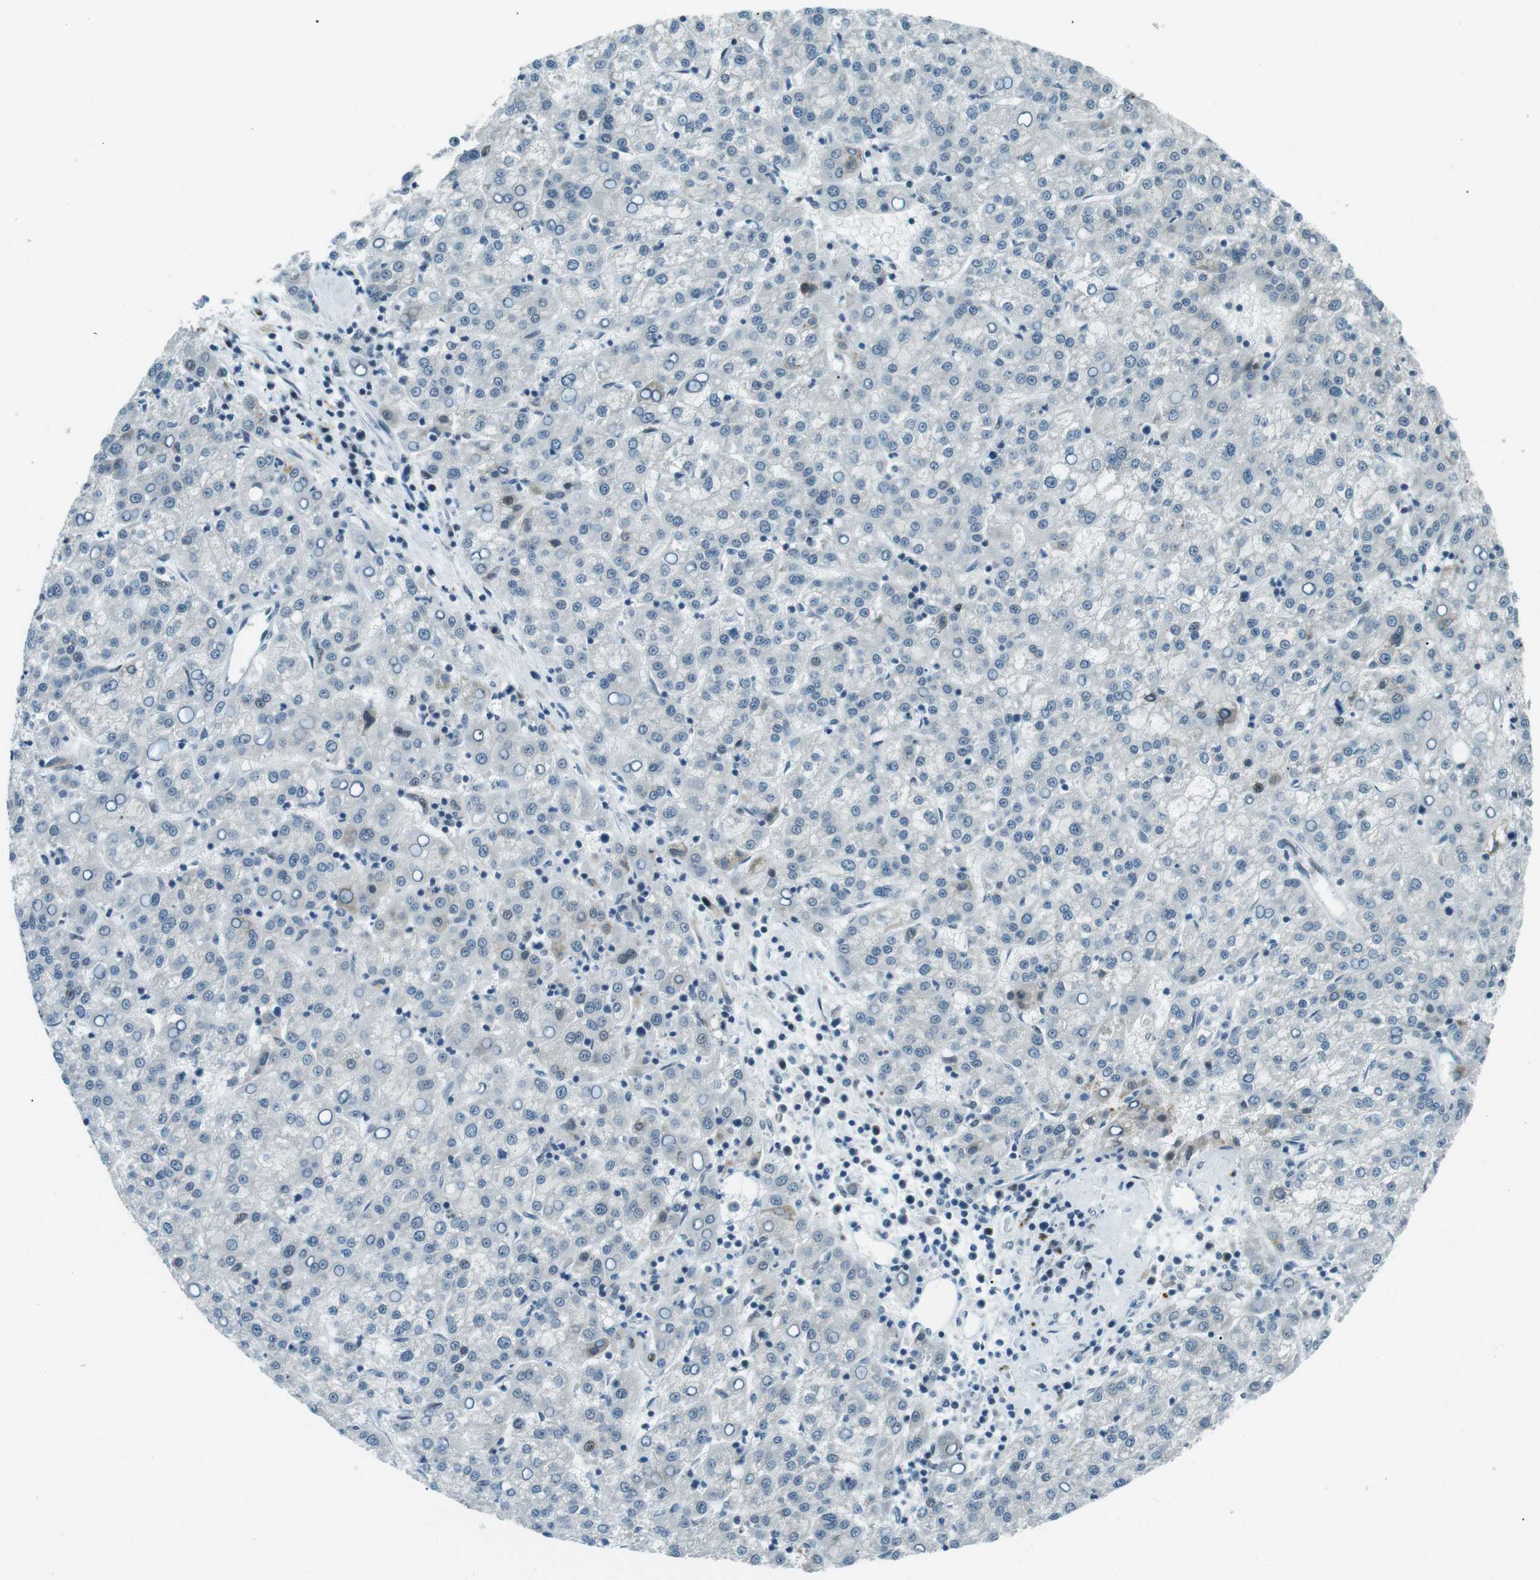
{"staining": {"intensity": "negative", "quantity": "none", "location": "none"}, "tissue": "liver cancer", "cell_type": "Tumor cells", "image_type": "cancer", "snomed": [{"axis": "morphology", "description": "Carcinoma, Hepatocellular, NOS"}, {"axis": "topography", "description": "Liver"}], "caption": "Micrograph shows no protein positivity in tumor cells of hepatocellular carcinoma (liver) tissue.", "gene": "PJA1", "patient": {"sex": "female", "age": 58}}